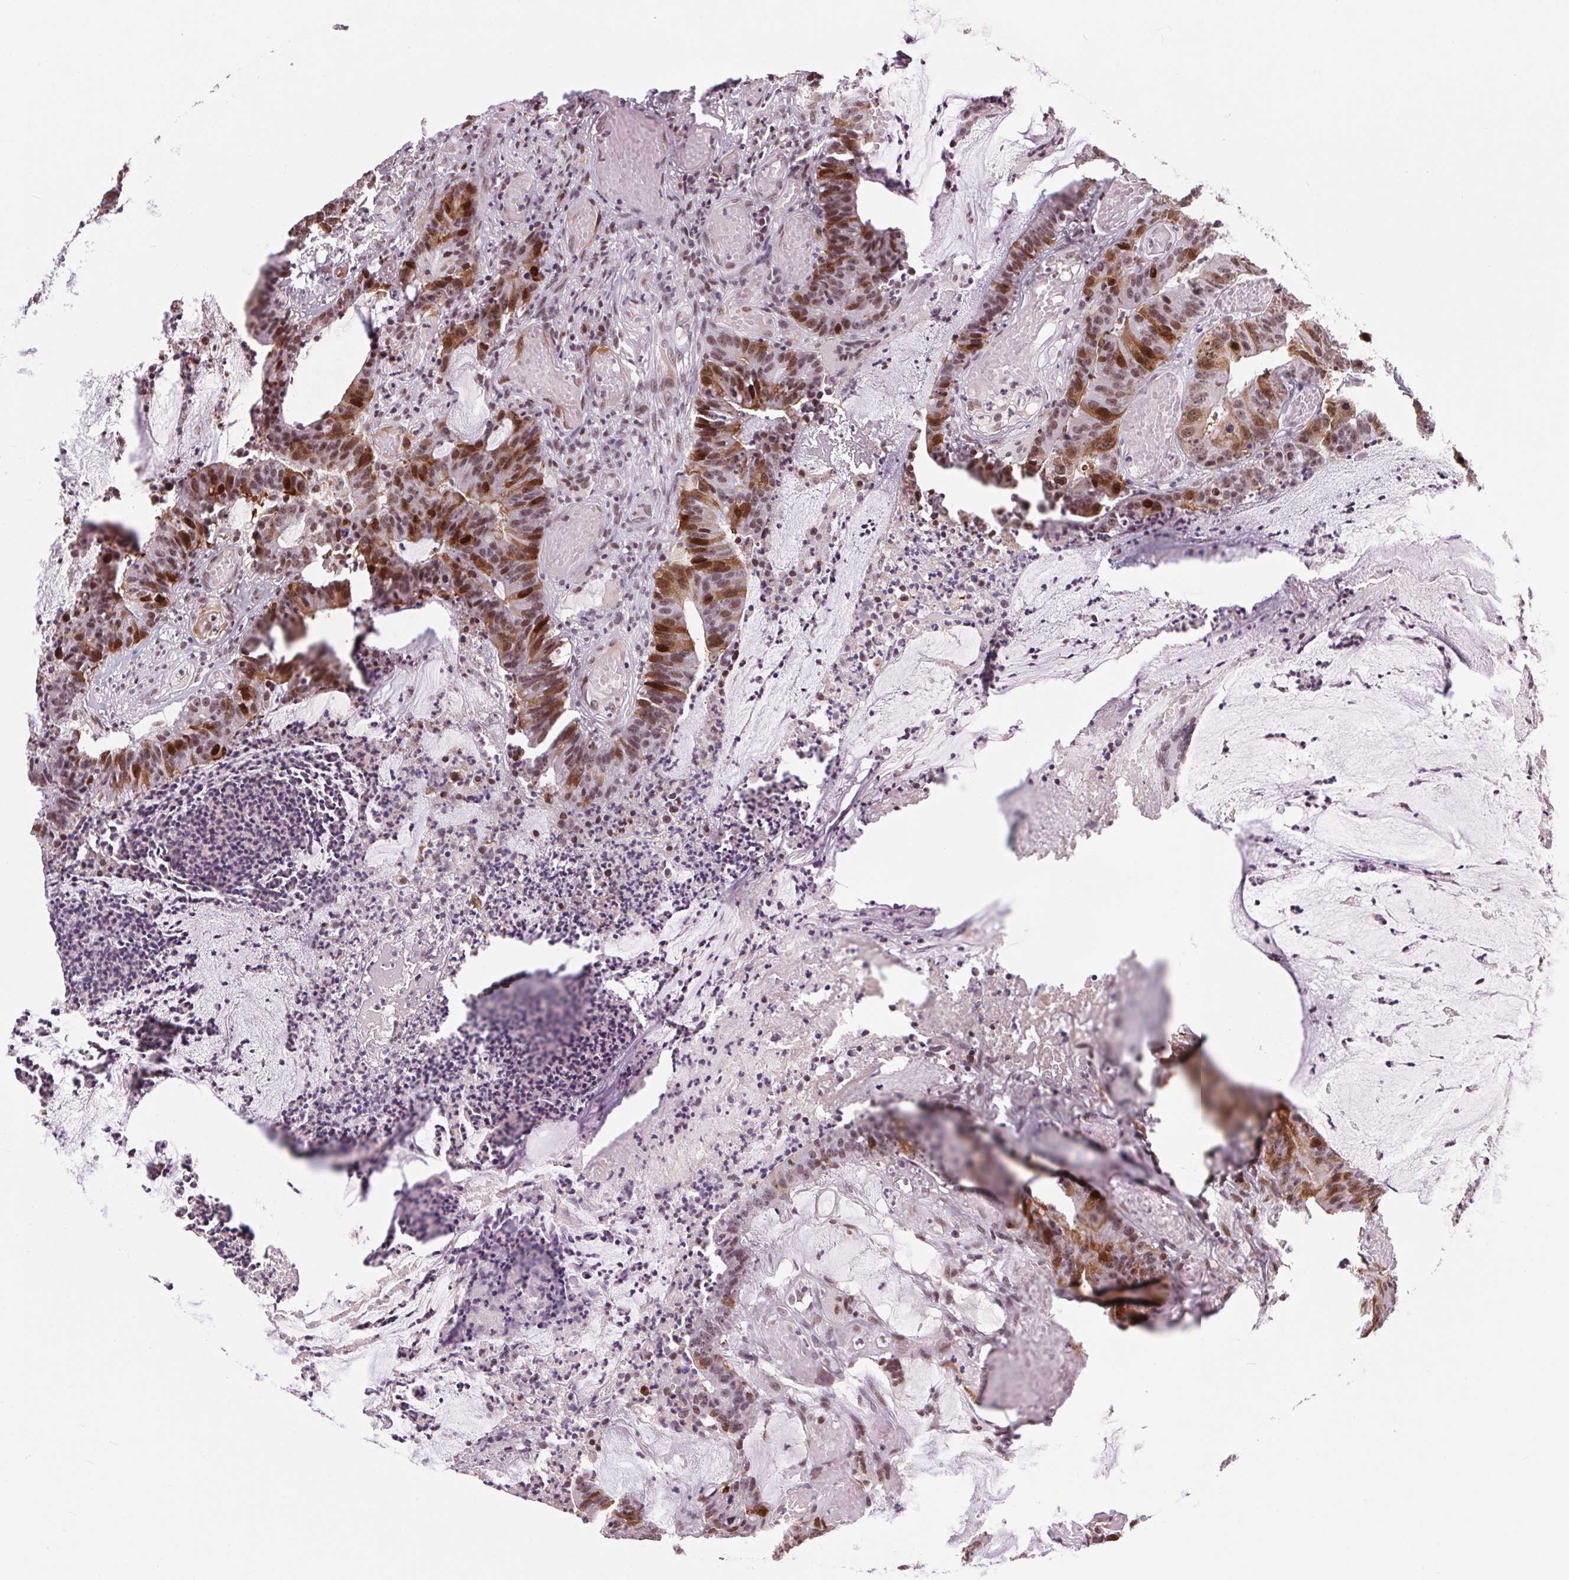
{"staining": {"intensity": "moderate", "quantity": ">75%", "location": "cytoplasmic/membranous,nuclear"}, "tissue": "colorectal cancer", "cell_type": "Tumor cells", "image_type": "cancer", "snomed": [{"axis": "morphology", "description": "Adenocarcinoma, NOS"}, {"axis": "topography", "description": "Colon"}], "caption": "Protein expression analysis of human colorectal cancer (adenocarcinoma) reveals moderate cytoplasmic/membranous and nuclear expression in about >75% of tumor cells.", "gene": "CD2BP2", "patient": {"sex": "female", "age": 78}}